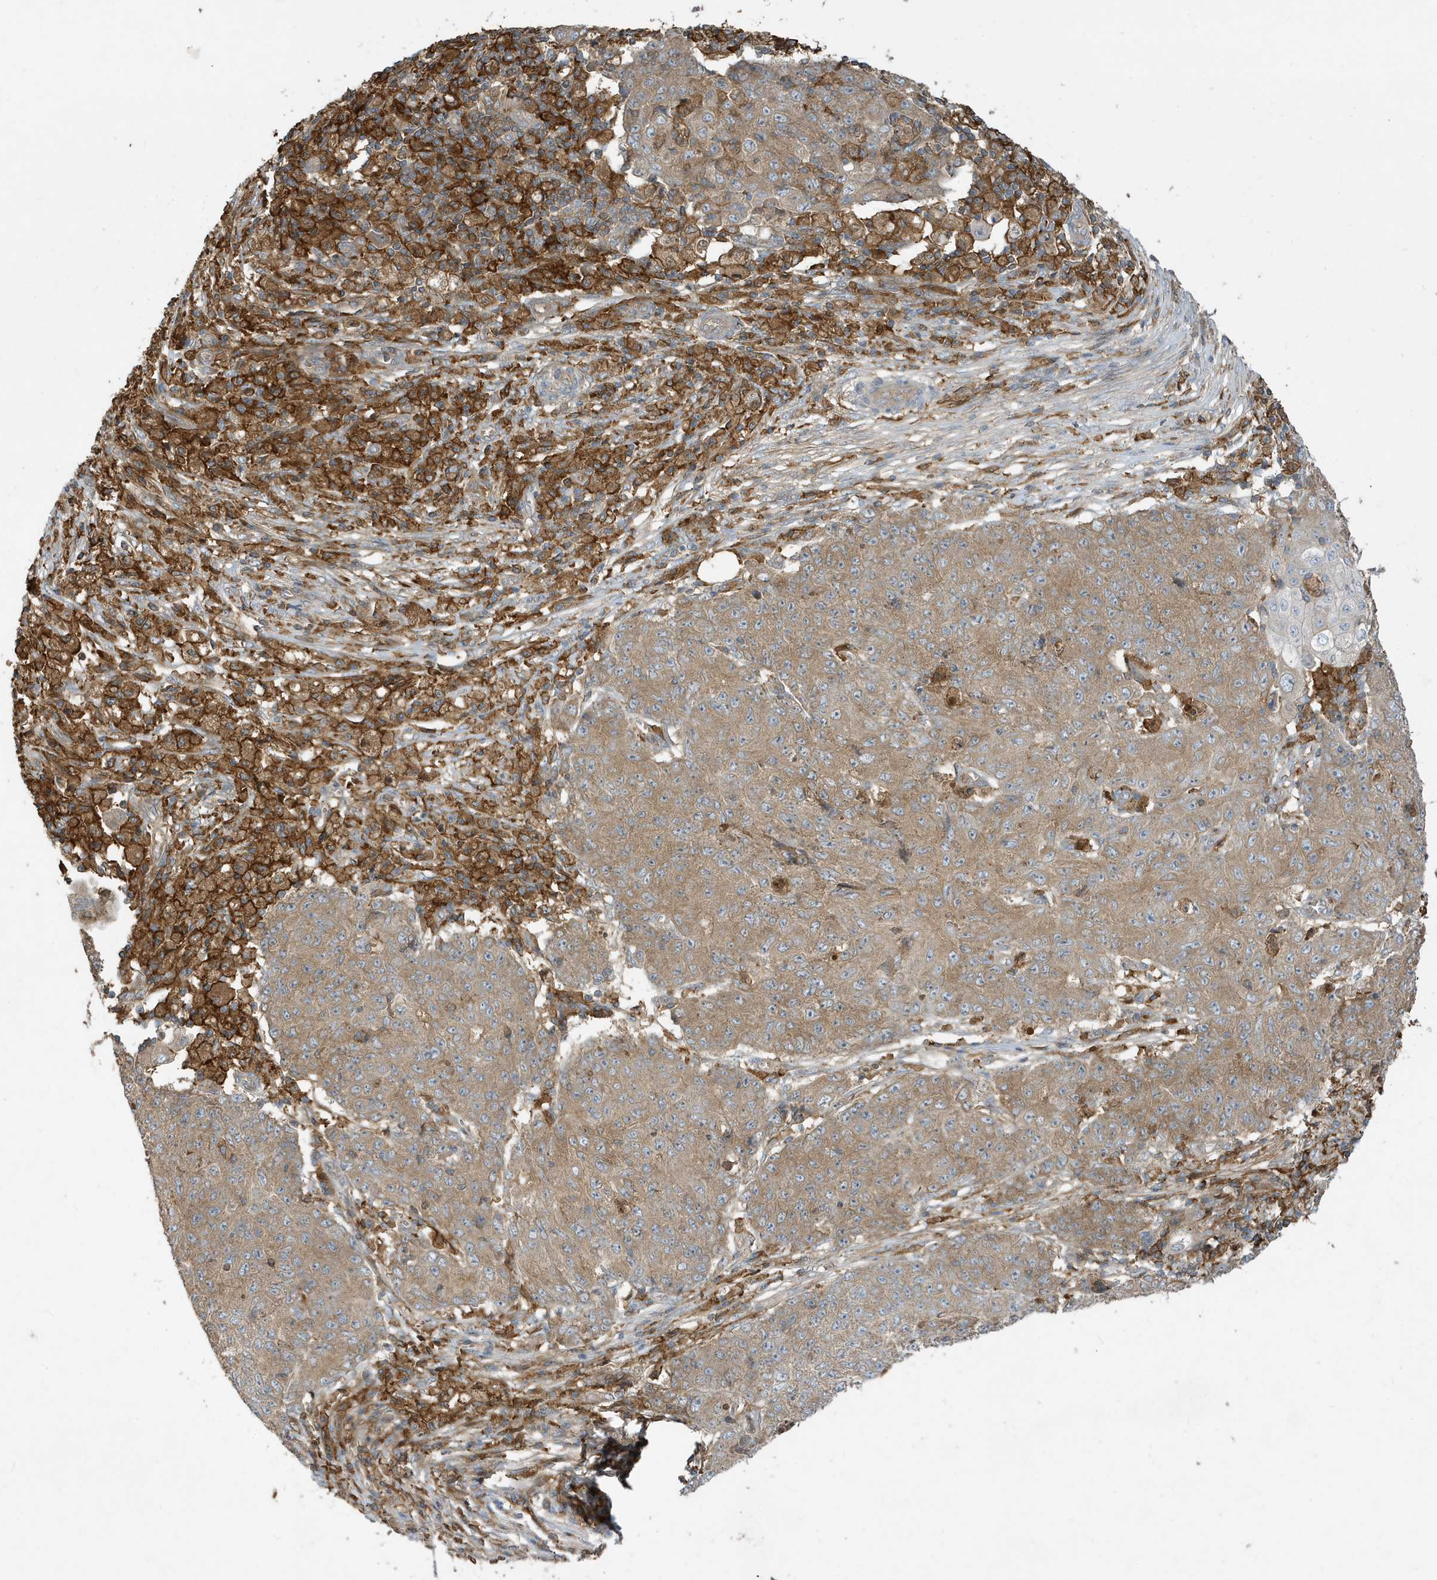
{"staining": {"intensity": "moderate", "quantity": "25%-75%", "location": "cytoplasmic/membranous"}, "tissue": "ovarian cancer", "cell_type": "Tumor cells", "image_type": "cancer", "snomed": [{"axis": "morphology", "description": "Carcinoma, endometroid"}, {"axis": "topography", "description": "Ovary"}], "caption": "Tumor cells display medium levels of moderate cytoplasmic/membranous expression in about 25%-75% of cells in ovarian endometroid carcinoma.", "gene": "ABTB1", "patient": {"sex": "female", "age": 42}}